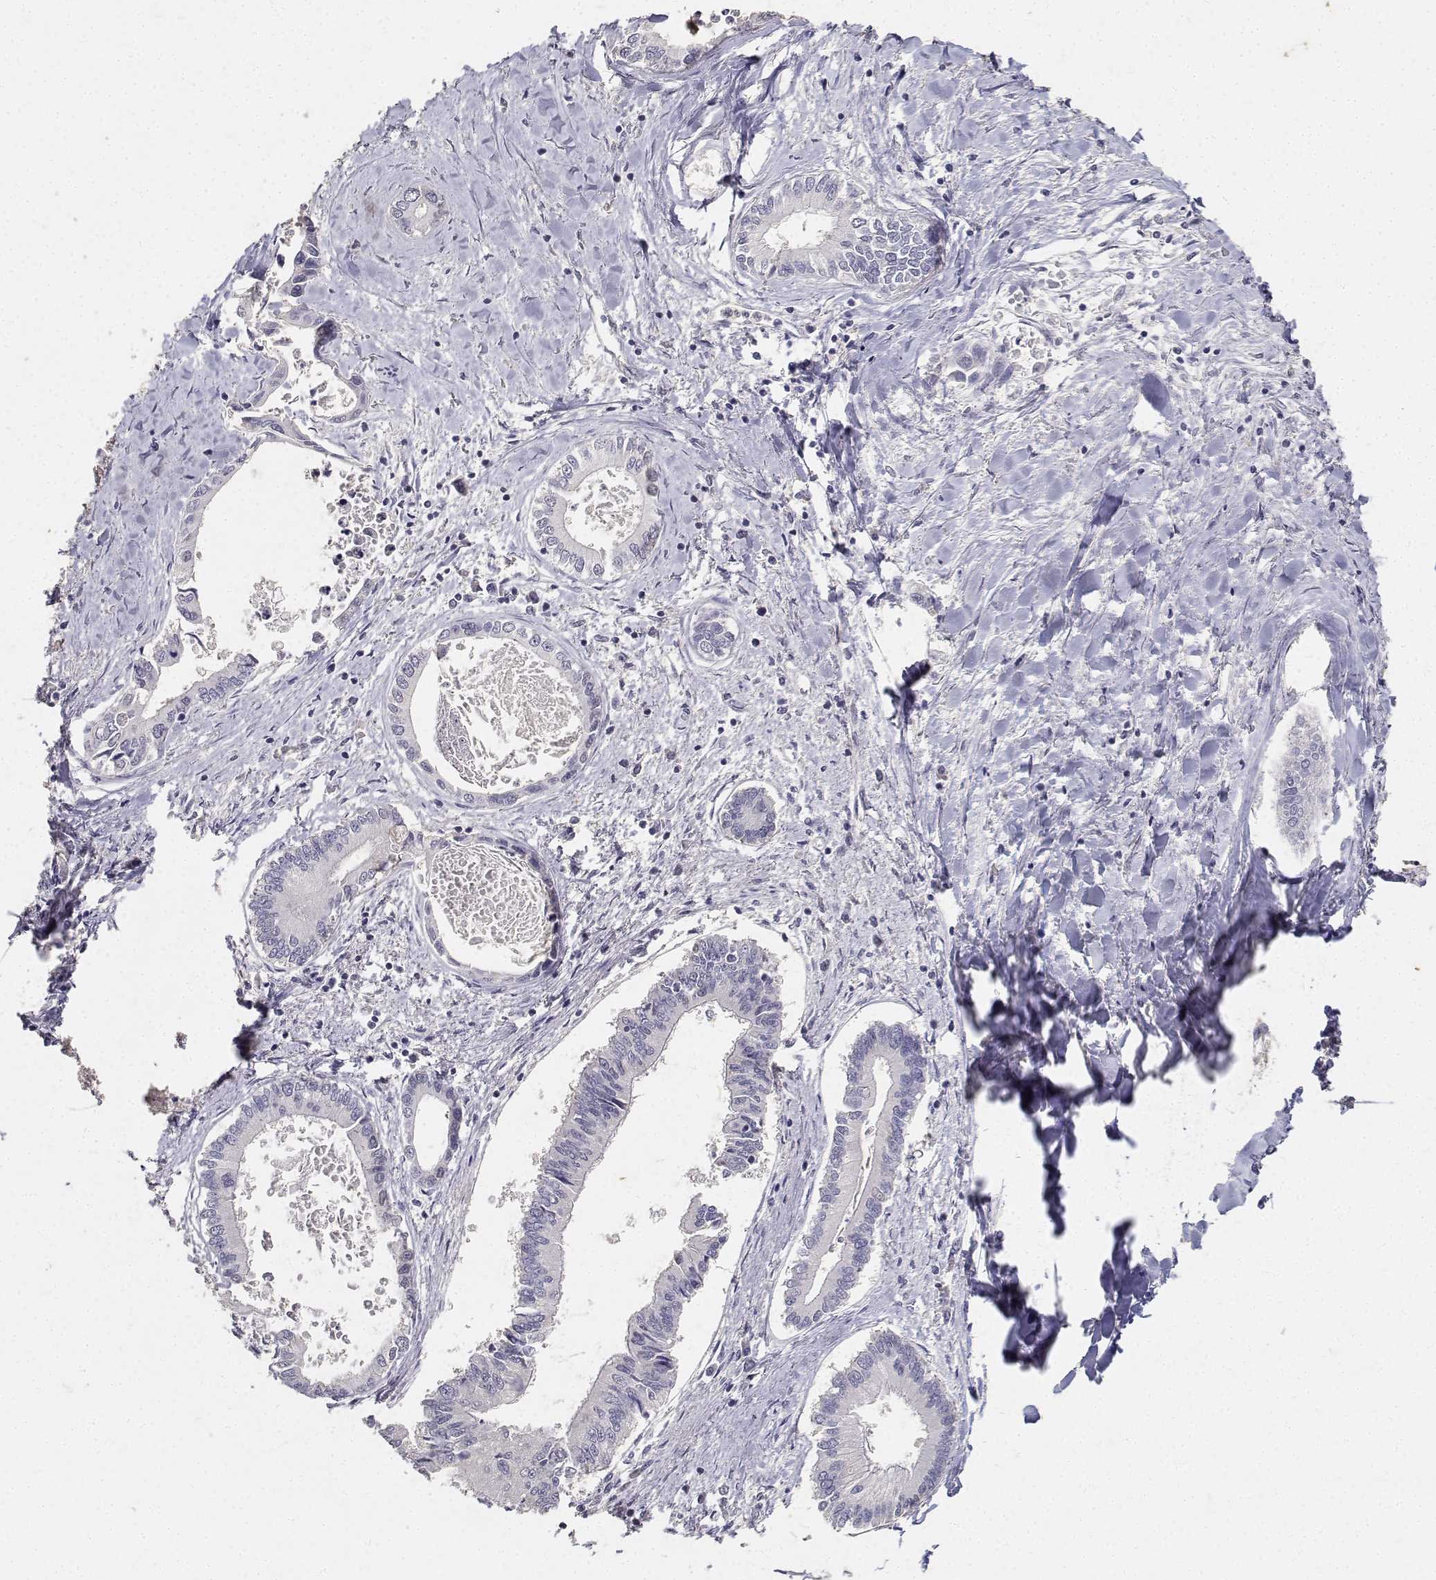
{"staining": {"intensity": "negative", "quantity": "none", "location": "none"}, "tissue": "liver cancer", "cell_type": "Tumor cells", "image_type": "cancer", "snomed": [{"axis": "morphology", "description": "Cholangiocarcinoma"}, {"axis": "topography", "description": "Liver"}], "caption": "Liver cholangiocarcinoma stained for a protein using immunohistochemistry (IHC) exhibits no staining tumor cells.", "gene": "PAEP", "patient": {"sex": "male", "age": 66}}